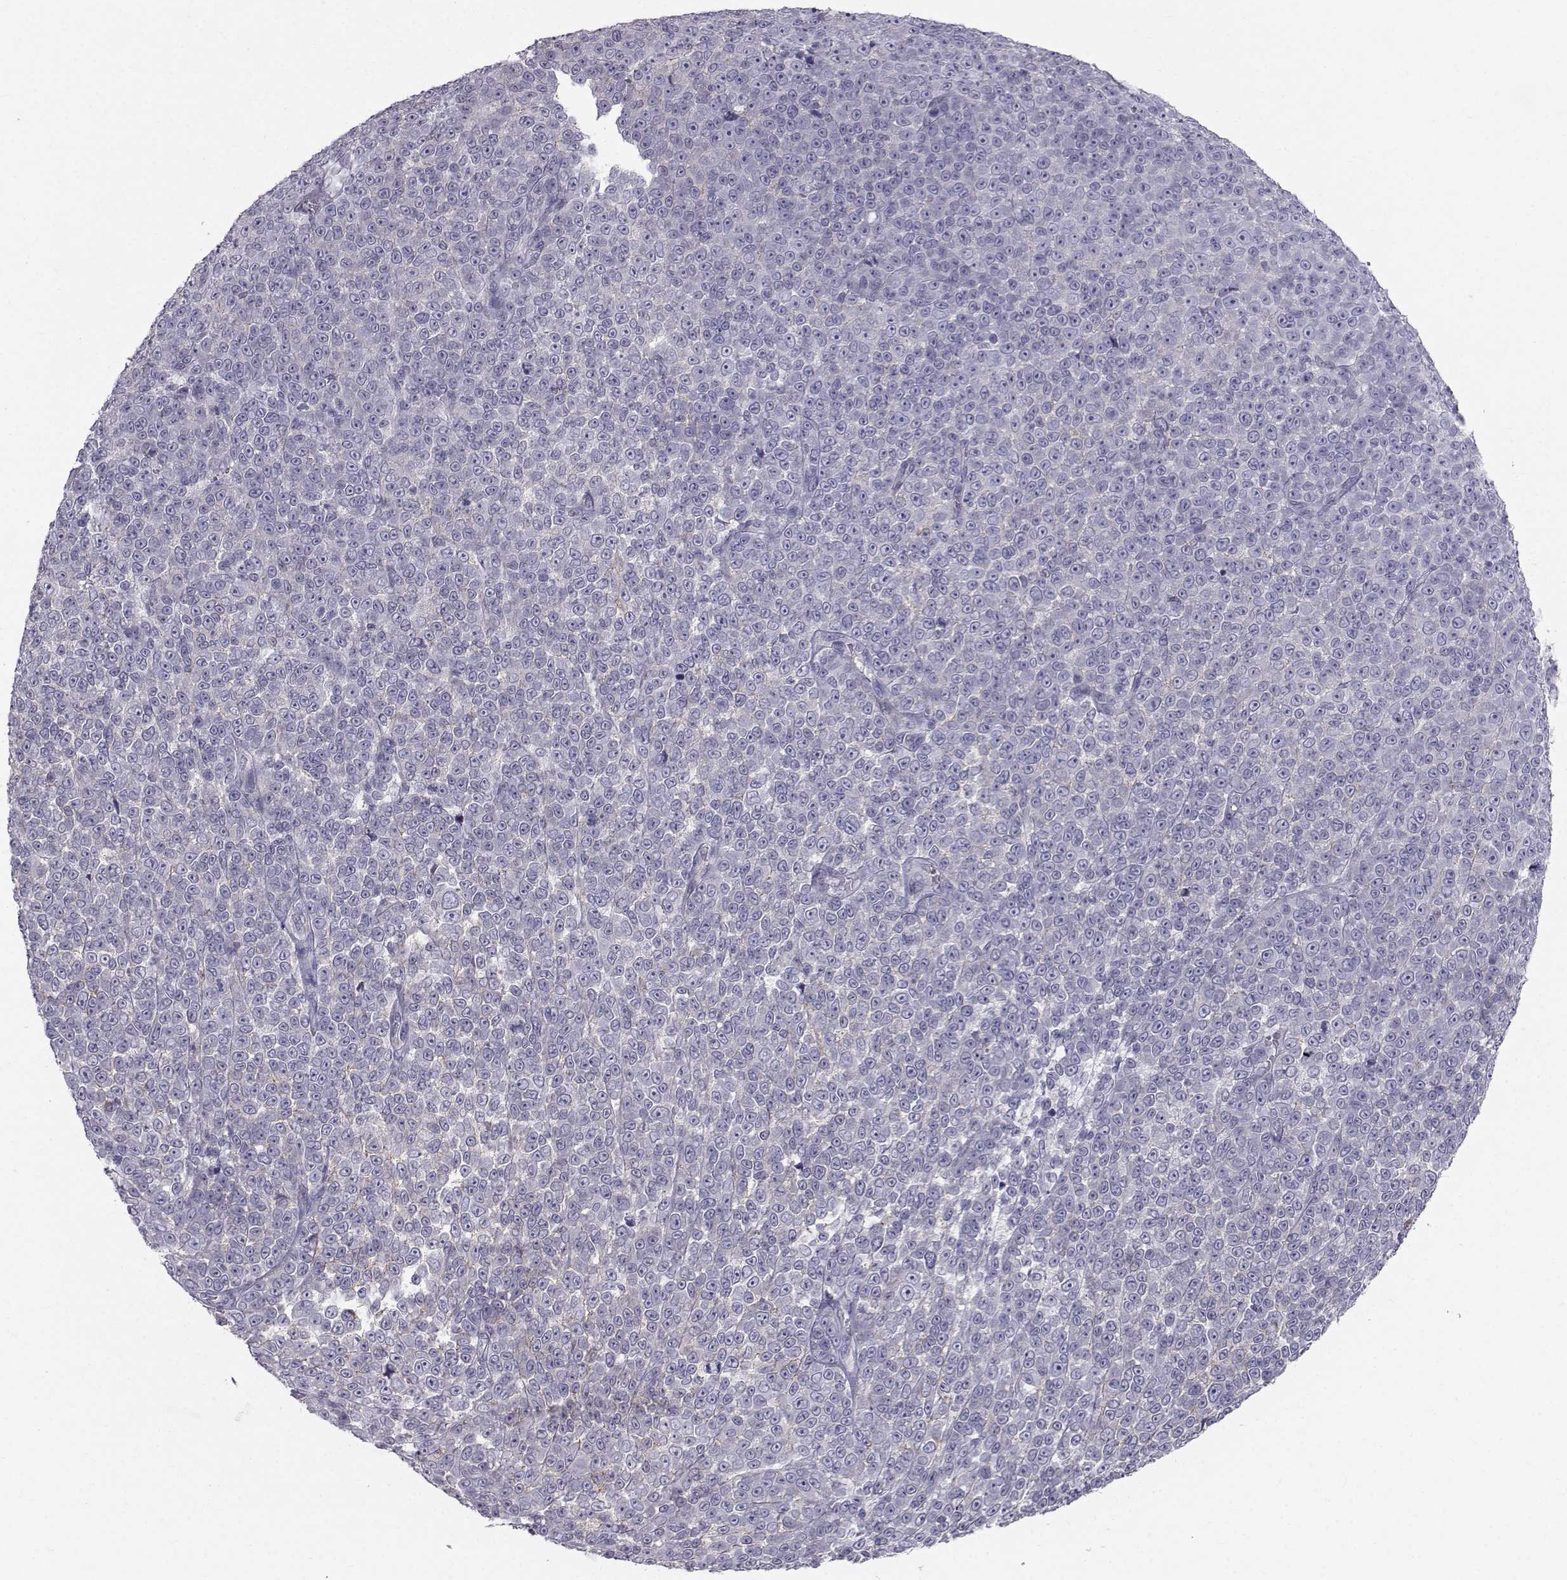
{"staining": {"intensity": "negative", "quantity": "none", "location": "none"}, "tissue": "melanoma", "cell_type": "Tumor cells", "image_type": "cancer", "snomed": [{"axis": "morphology", "description": "Malignant melanoma, NOS"}, {"axis": "topography", "description": "Skin"}], "caption": "There is no significant staining in tumor cells of melanoma. (Immunohistochemistry (ihc), brightfield microscopy, high magnification).", "gene": "SPDYE4", "patient": {"sex": "female", "age": 95}}